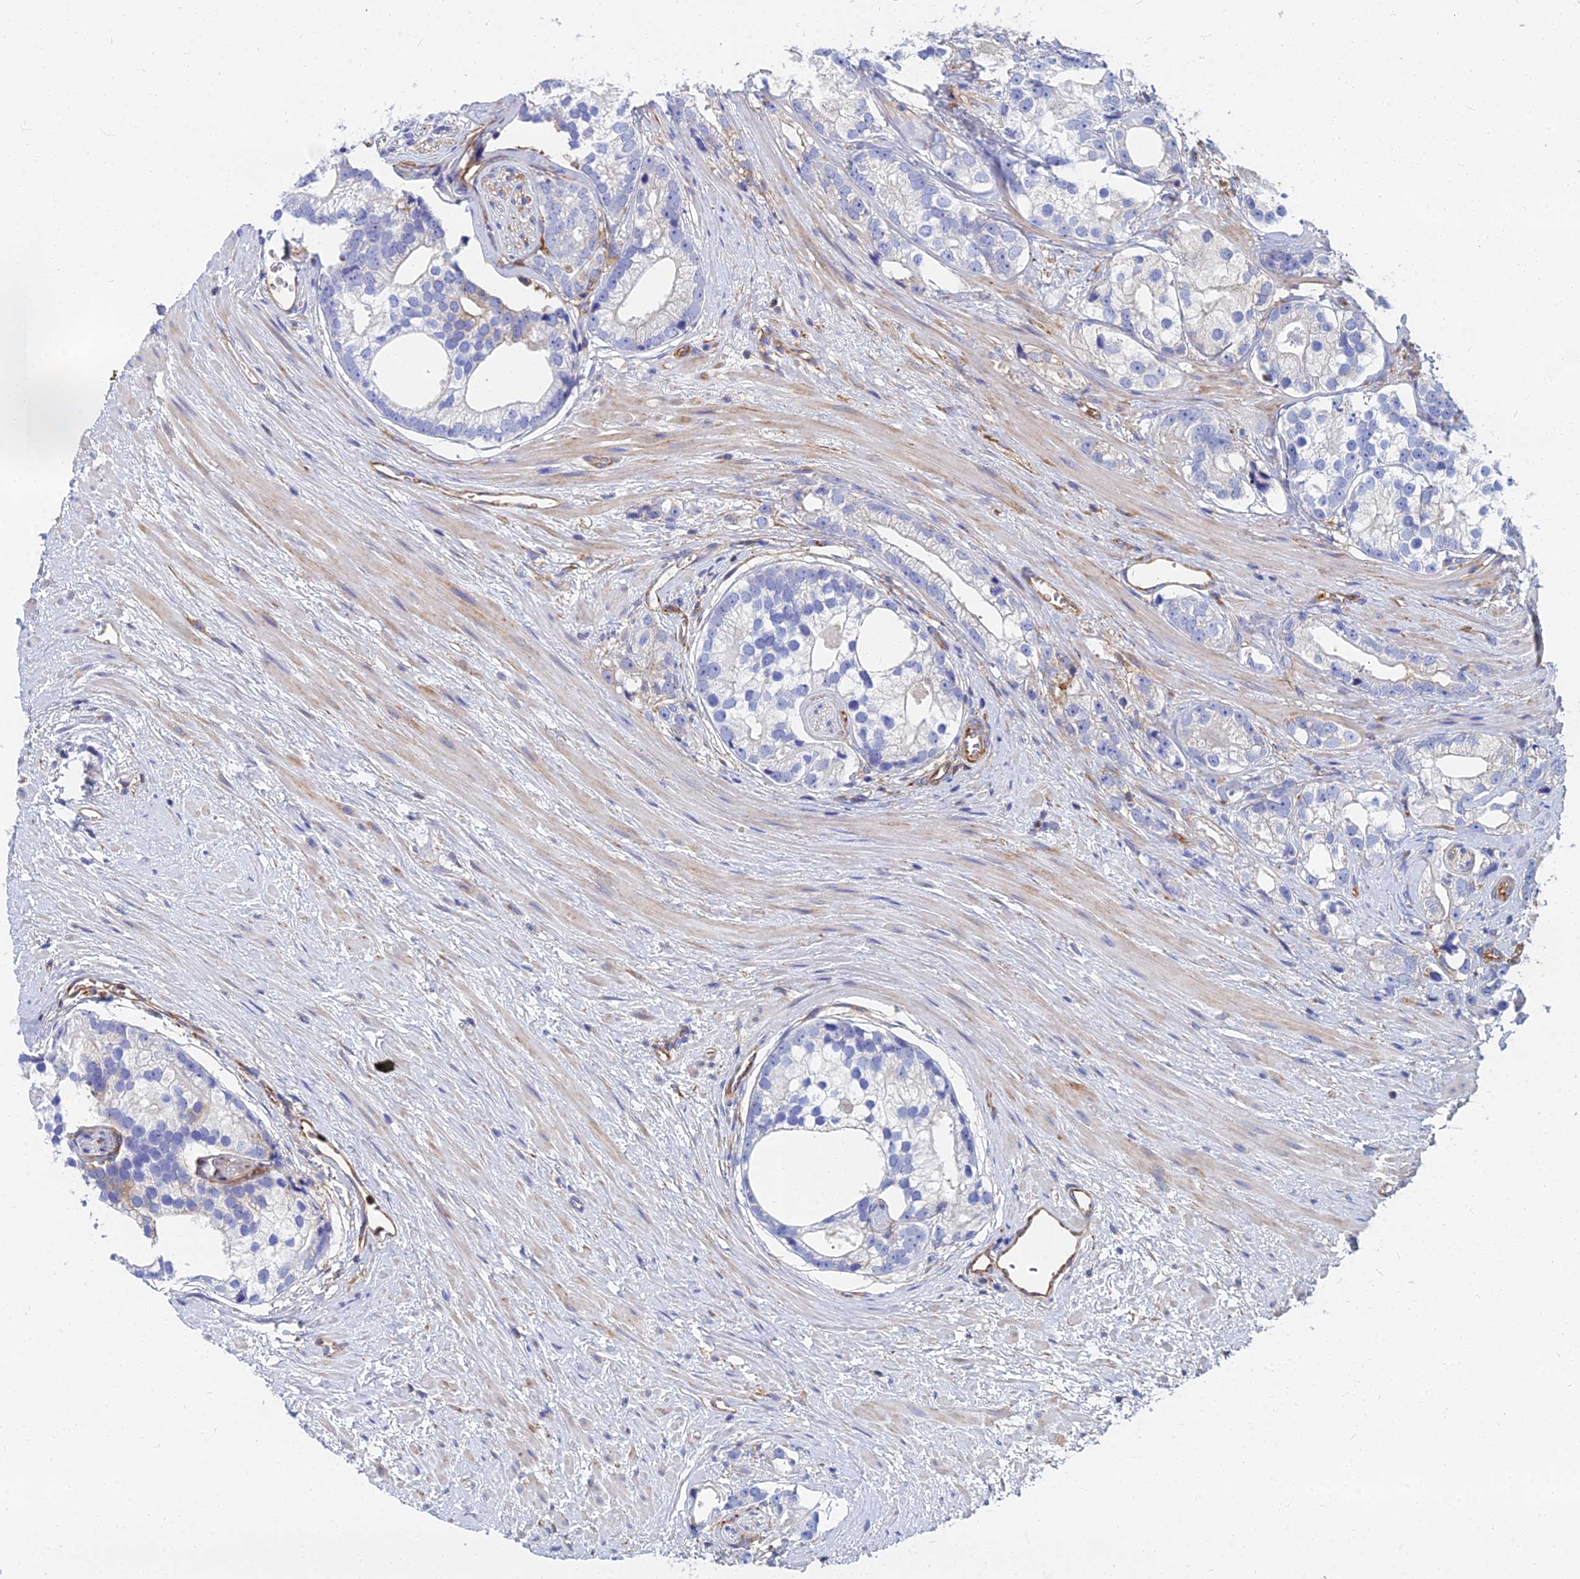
{"staining": {"intensity": "negative", "quantity": "none", "location": "none"}, "tissue": "prostate cancer", "cell_type": "Tumor cells", "image_type": "cancer", "snomed": [{"axis": "morphology", "description": "Adenocarcinoma, High grade"}, {"axis": "topography", "description": "Prostate"}], "caption": "Human prostate cancer (adenocarcinoma (high-grade)) stained for a protein using immunohistochemistry displays no expression in tumor cells.", "gene": "GPR42", "patient": {"sex": "male", "age": 75}}